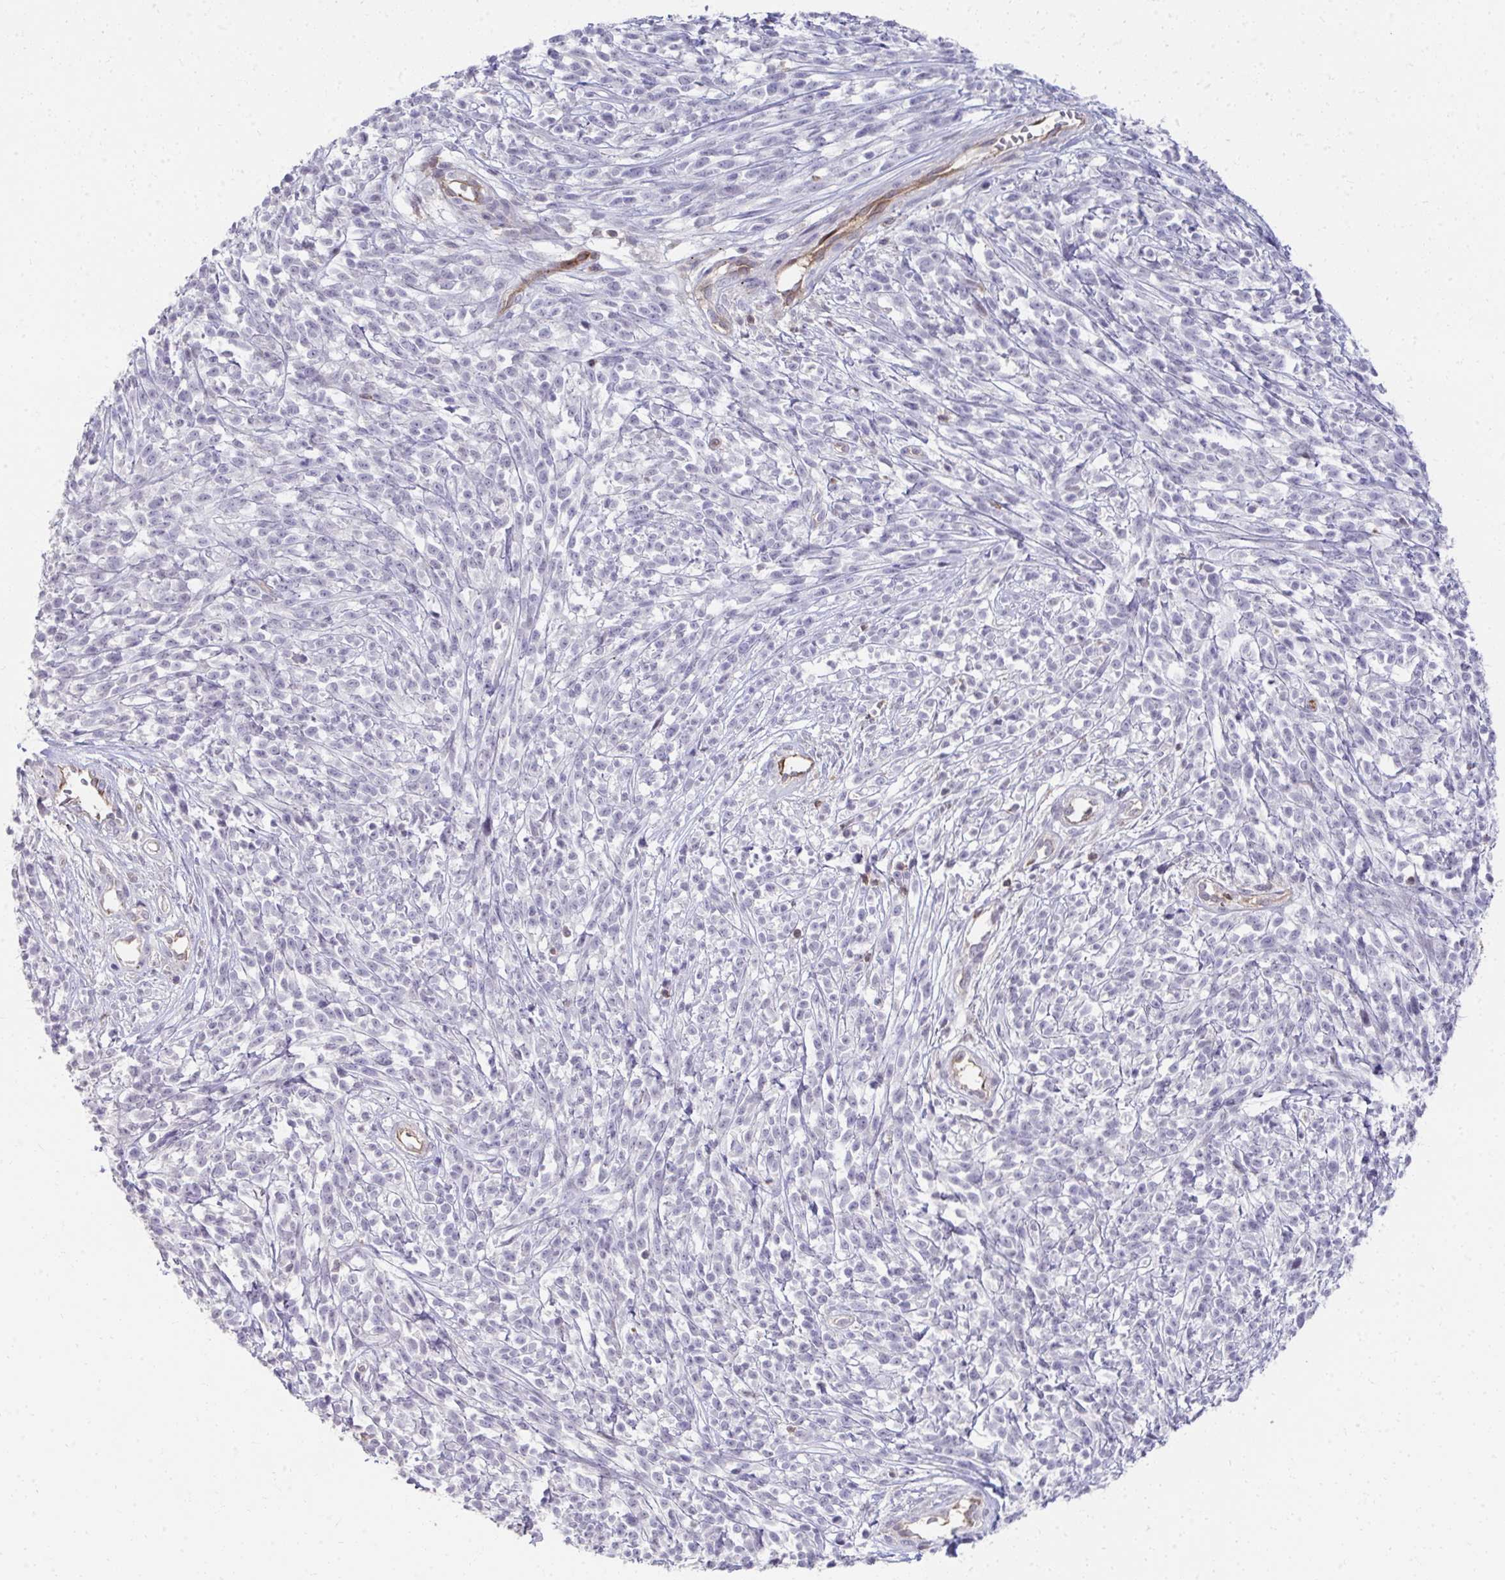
{"staining": {"intensity": "negative", "quantity": "none", "location": "none"}, "tissue": "melanoma", "cell_type": "Tumor cells", "image_type": "cancer", "snomed": [{"axis": "morphology", "description": "Malignant melanoma, NOS"}, {"axis": "topography", "description": "Skin"}, {"axis": "topography", "description": "Skin of trunk"}], "caption": "Tumor cells are negative for brown protein staining in malignant melanoma.", "gene": "FOXN3", "patient": {"sex": "male", "age": 74}}